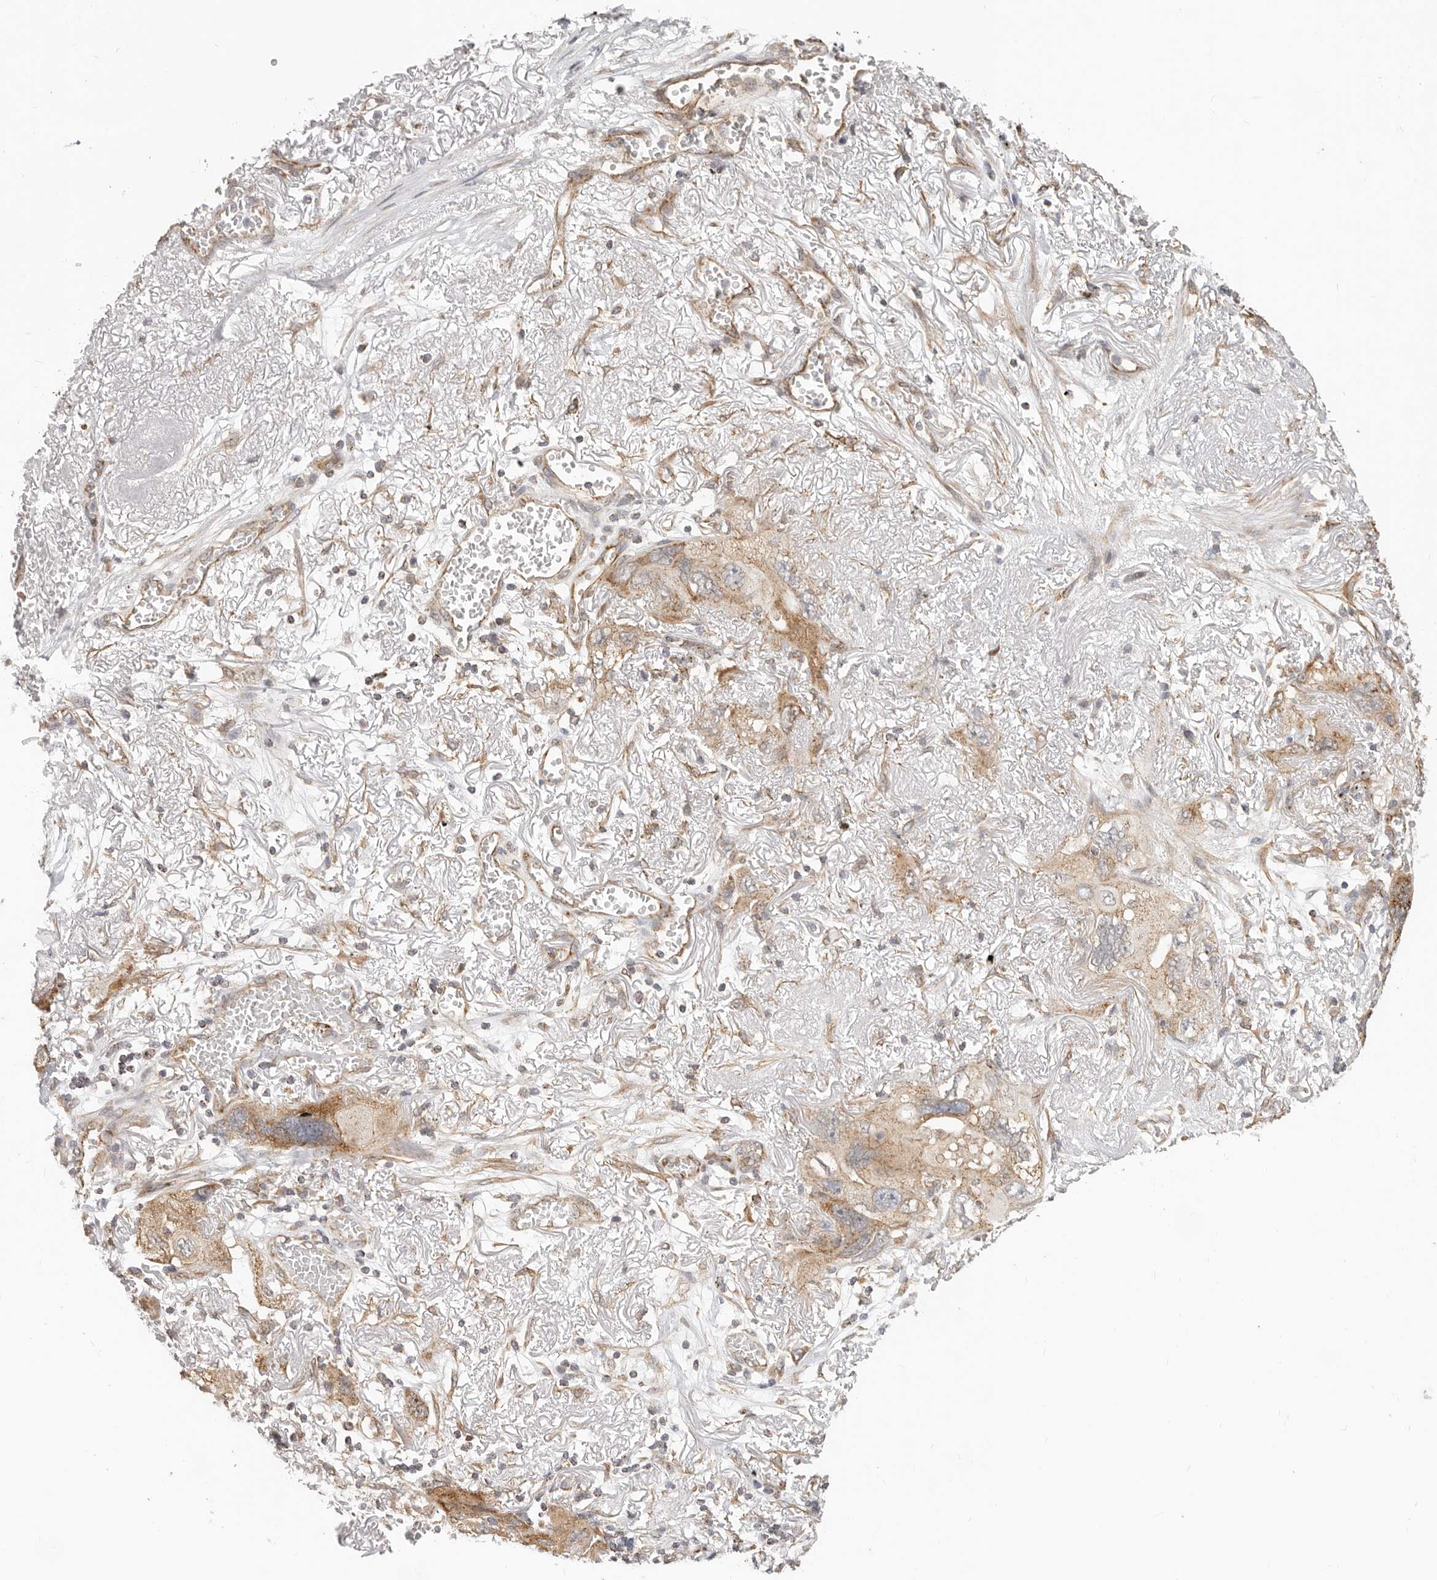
{"staining": {"intensity": "moderate", "quantity": ">75%", "location": "cytoplasmic/membranous"}, "tissue": "lung cancer", "cell_type": "Tumor cells", "image_type": "cancer", "snomed": [{"axis": "morphology", "description": "Squamous cell carcinoma, NOS"}, {"axis": "topography", "description": "Lung"}], "caption": "High-magnification brightfield microscopy of lung squamous cell carcinoma stained with DAB (brown) and counterstained with hematoxylin (blue). tumor cells exhibit moderate cytoplasmic/membranous staining is identified in about>75% of cells.", "gene": "USP49", "patient": {"sex": "female", "age": 73}}